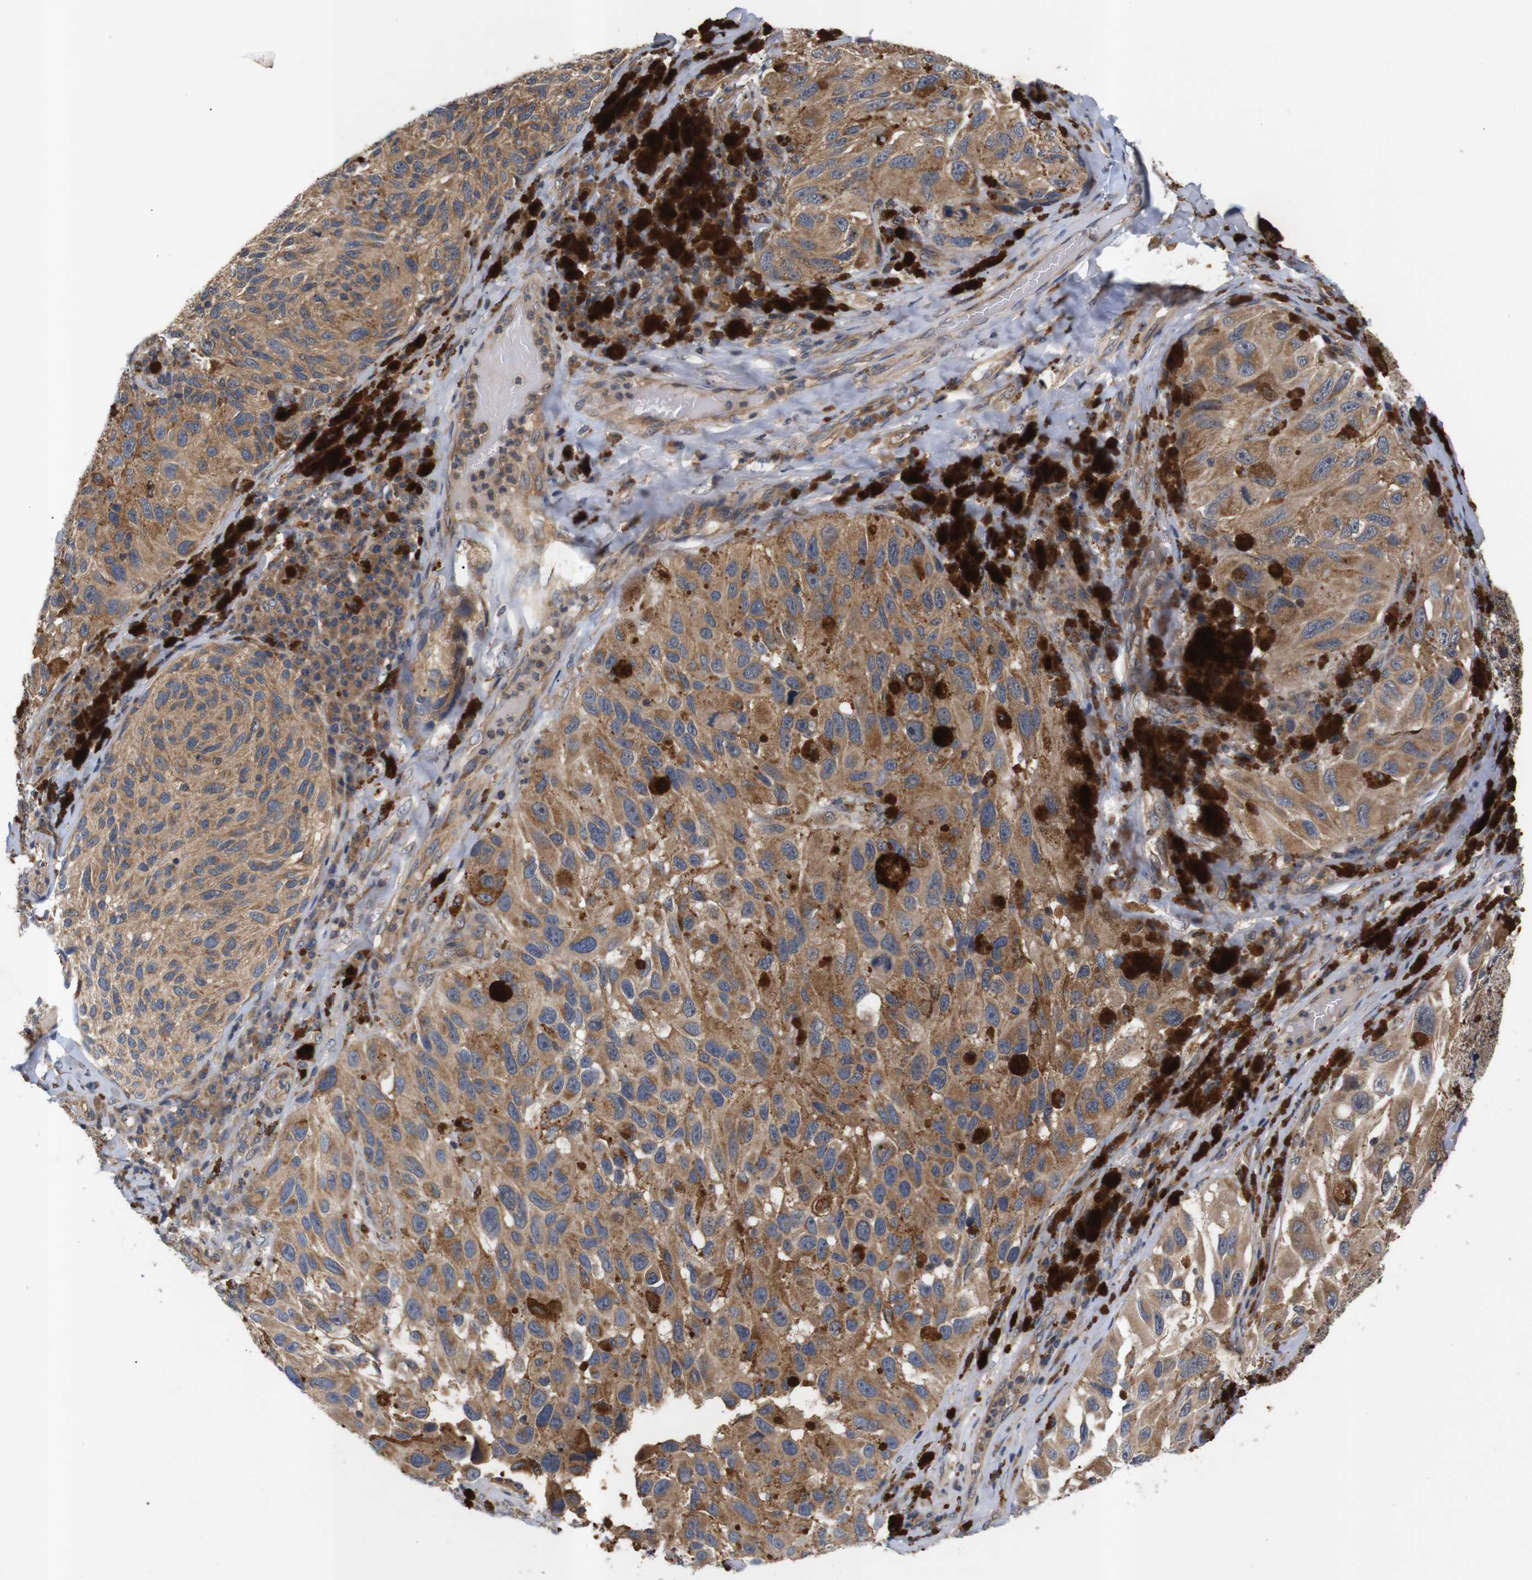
{"staining": {"intensity": "moderate", "quantity": ">75%", "location": "cytoplasmic/membranous"}, "tissue": "melanoma", "cell_type": "Tumor cells", "image_type": "cancer", "snomed": [{"axis": "morphology", "description": "Malignant melanoma, NOS"}, {"axis": "topography", "description": "Skin"}], "caption": "DAB (3,3'-diaminobenzidine) immunohistochemical staining of human malignant melanoma displays moderate cytoplasmic/membranous protein staining in about >75% of tumor cells.", "gene": "RIPK1", "patient": {"sex": "female", "age": 73}}